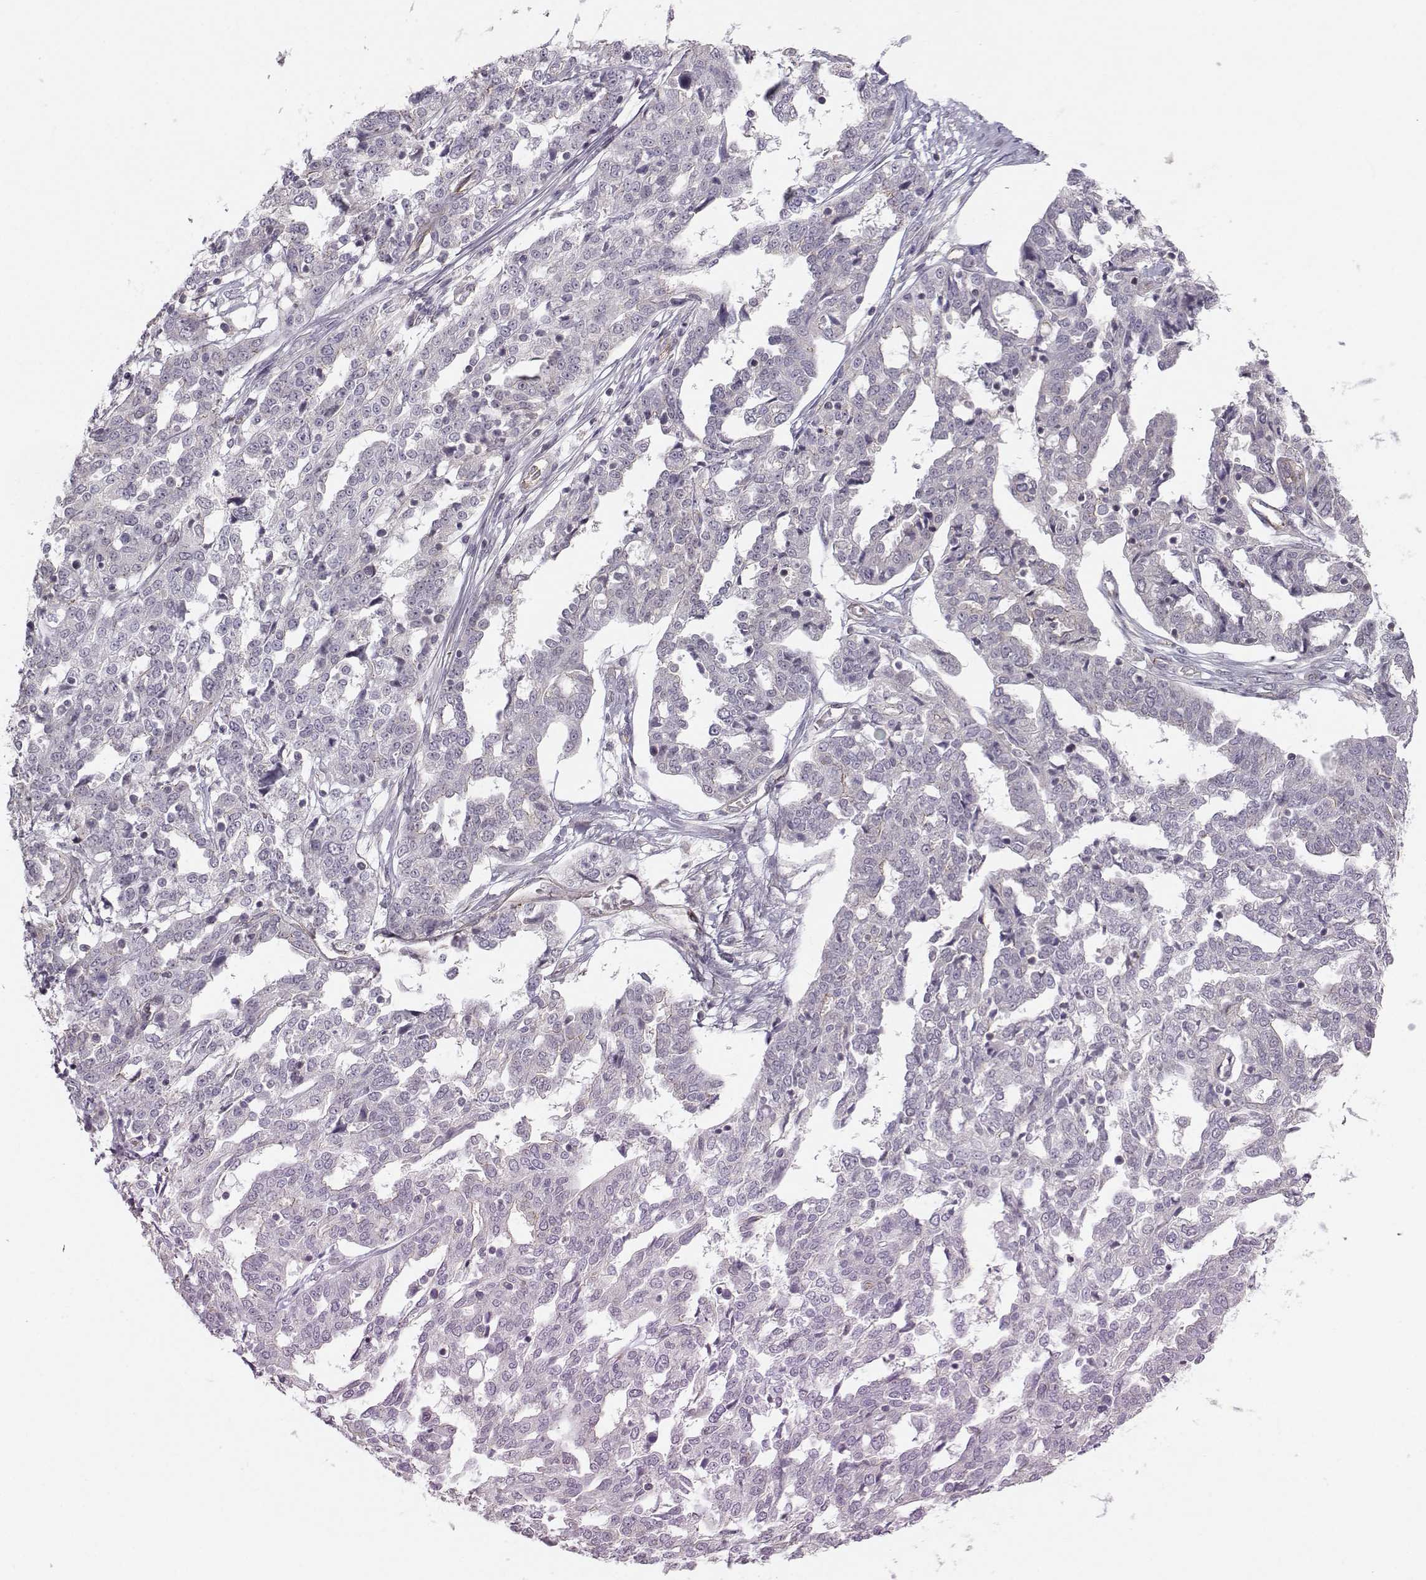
{"staining": {"intensity": "negative", "quantity": "none", "location": "none"}, "tissue": "ovarian cancer", "cell_type": "Tumor cells", "image_type": "cancer", "snomed": [{"axis": "morphology", "description": "Cystadenocarcinoma, serous, NOS"}, {"axis": "topography", "description": "Ovary"}], "caption": "Immunohistochemistry (IHC) histopathology image of neoplastic tissue: human serous cystadenocarcinoma (ovarian) stained with DAB (3,3'-diaminobenzidine) exhibits no significant protein expression in tumor cells.", "gene": "MAST1", "patient": {"sex": "female", "age": 67}}